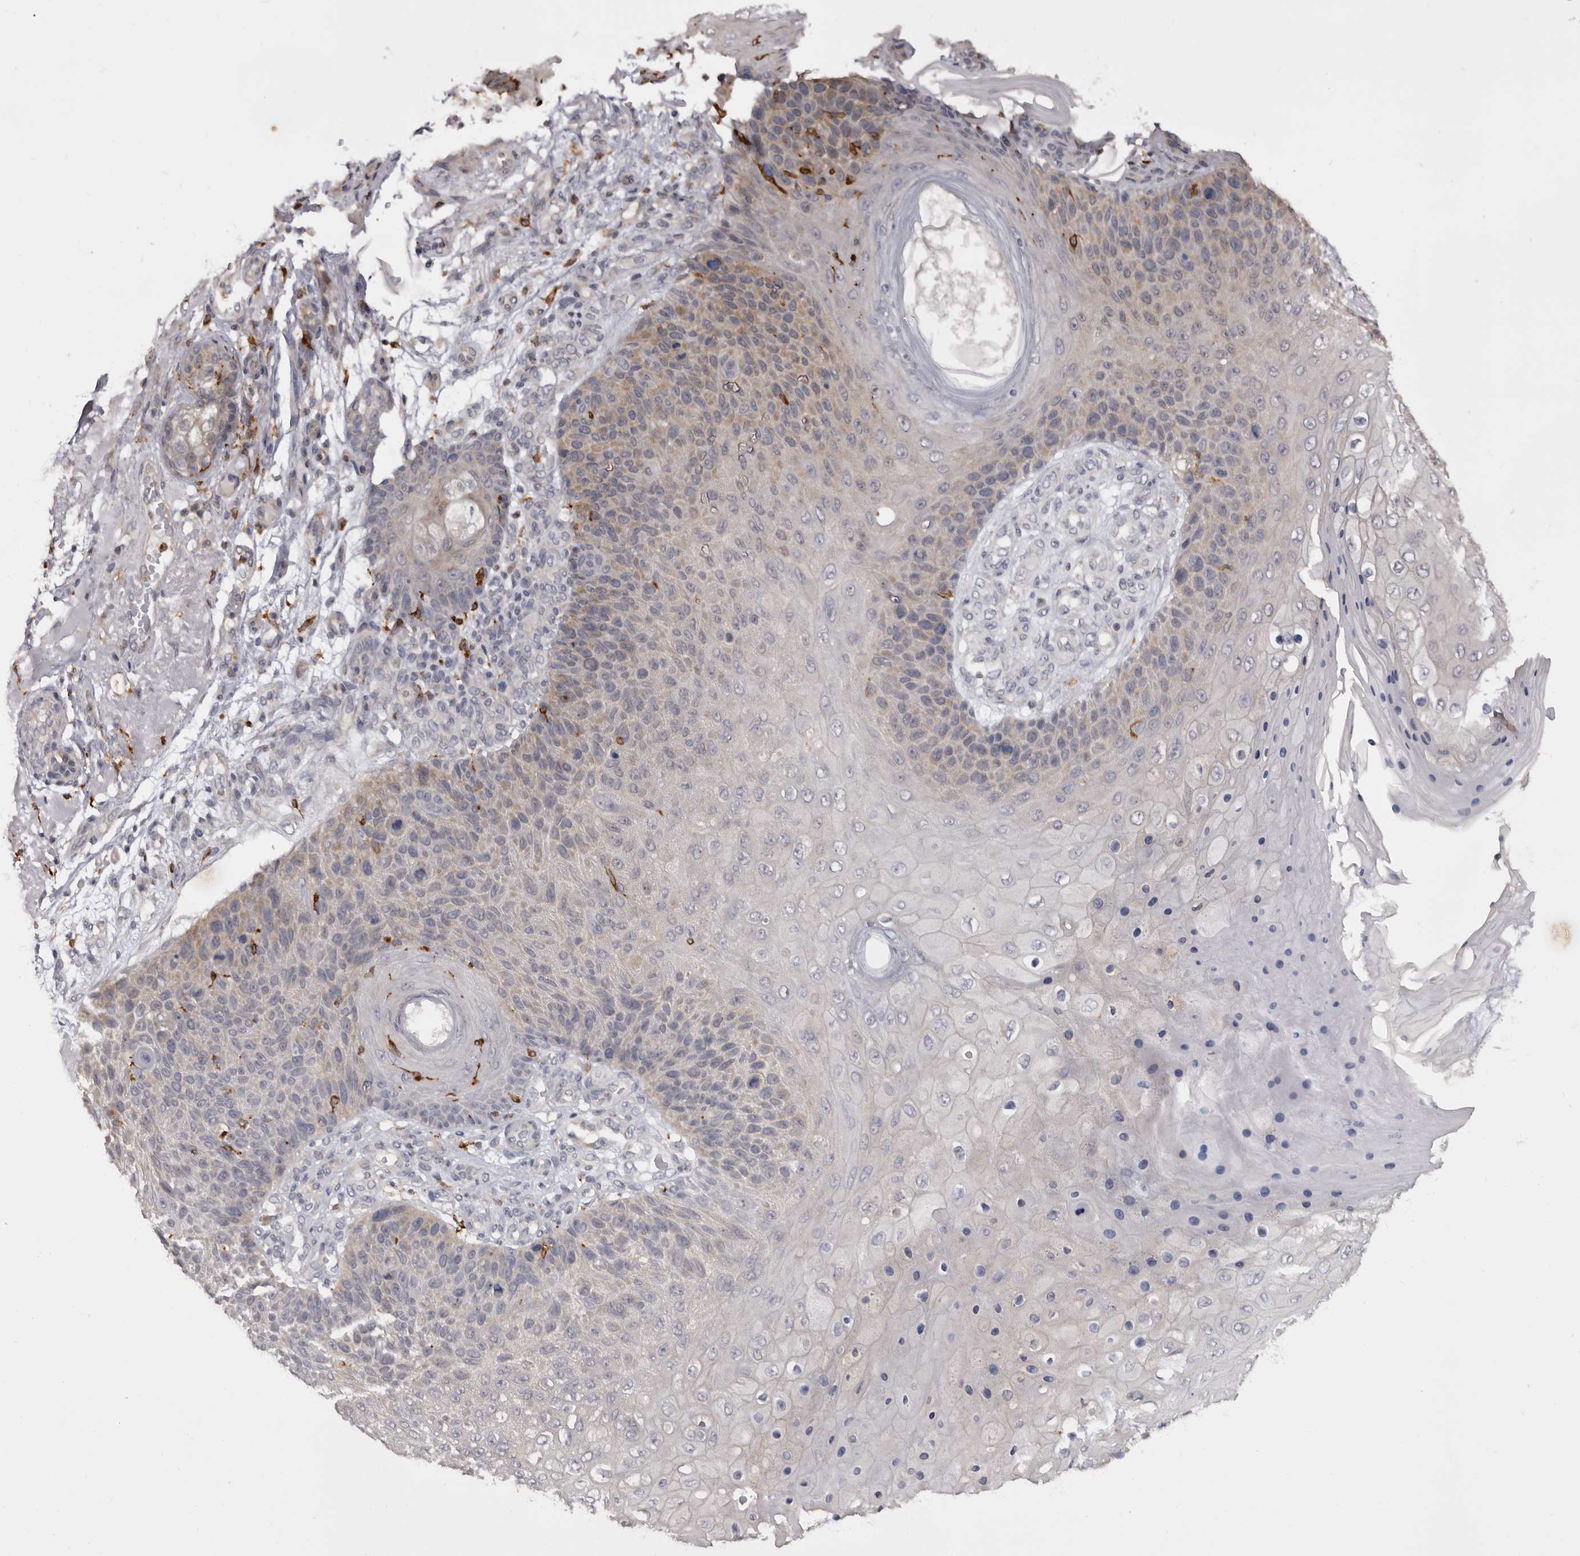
{"staining": {"intensity": "weak", "quantity": "25%-75%", "location": "cytoplasmic/membranous"}, "tissue": "skin cancer", "cell_type": "Tumor cells", "image_type": "cancer", "snomed": [{"axis": "morphology", "description": "Squamous cell carcinoma, NOS"}, {"axis": "topography", "description": "Skin"}], "caption": "A high-resolution photomicrograph shows immunohistochemistry staining of squamous cell carcinoma (skin), which shows weak cytoplasmic/membranous positivity in approximately 25%-75% of tumor cells. The protein is stained brown, and the nuclei are stained in blue (DAB (3,3'-diaminobenzidine) IHC with brightfield microscopy, high magnification).", "gene": "TNNI1", "patient": {"sex": "female", "age": 88}}